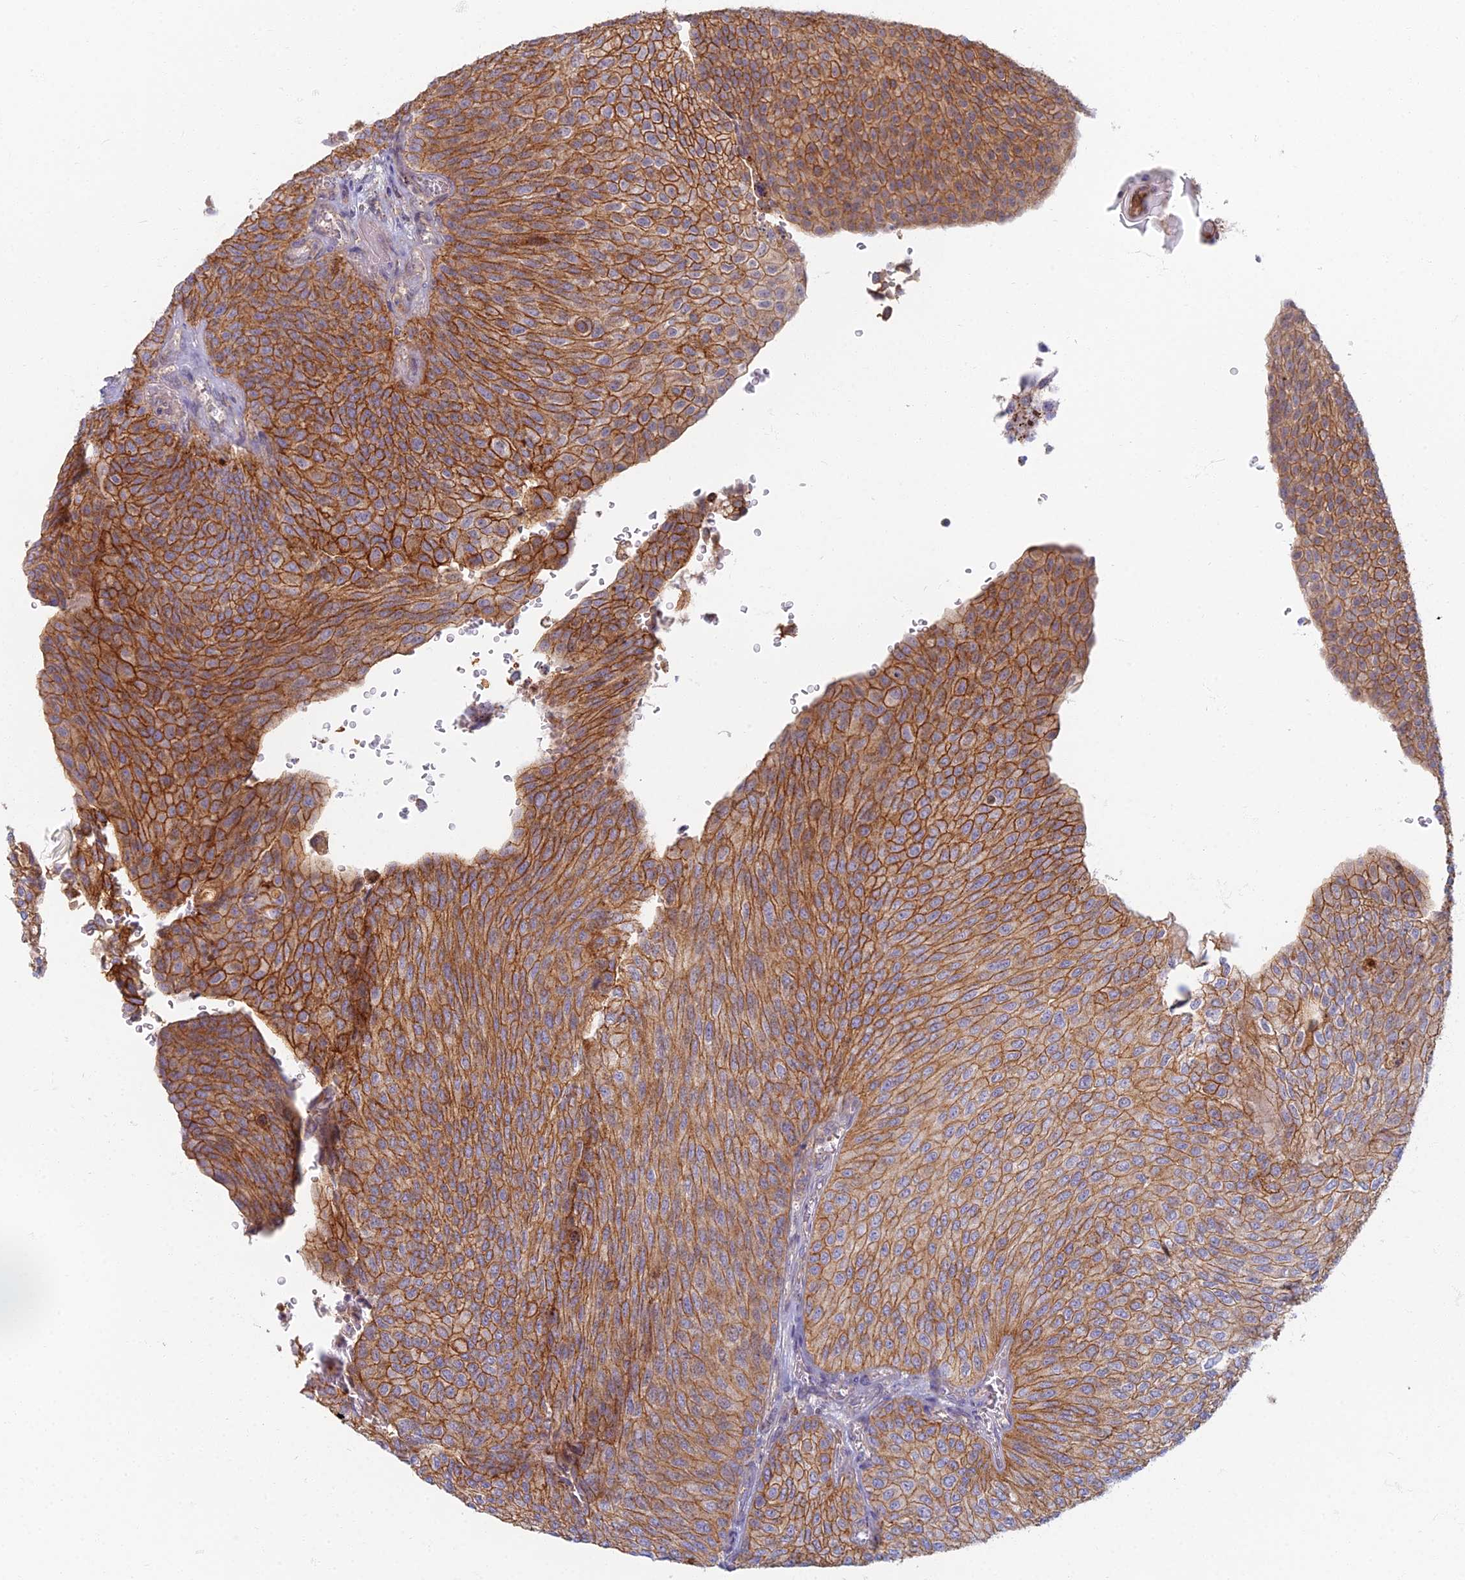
{"staining": {"intensity": "moderate", "quantity": ">75%", "location": "cytoplasmic/membranous"}, "tissue": "urothelial cancer", "cell_type": "Tumor cells", "image_type": "cancer", "snomed": [{"axis": "morphology", "description": "Urothelial carcinoma, High grade"}, {"axis": "topography", "description": "Urinary bladder"}], "caption": "Urothelial carcinoma (high-grade) stained with a protein marker reveals moderate staining in tumor cells.", "gene": "CHMP4B", "patient": {"sex": "female", "age": 79}}